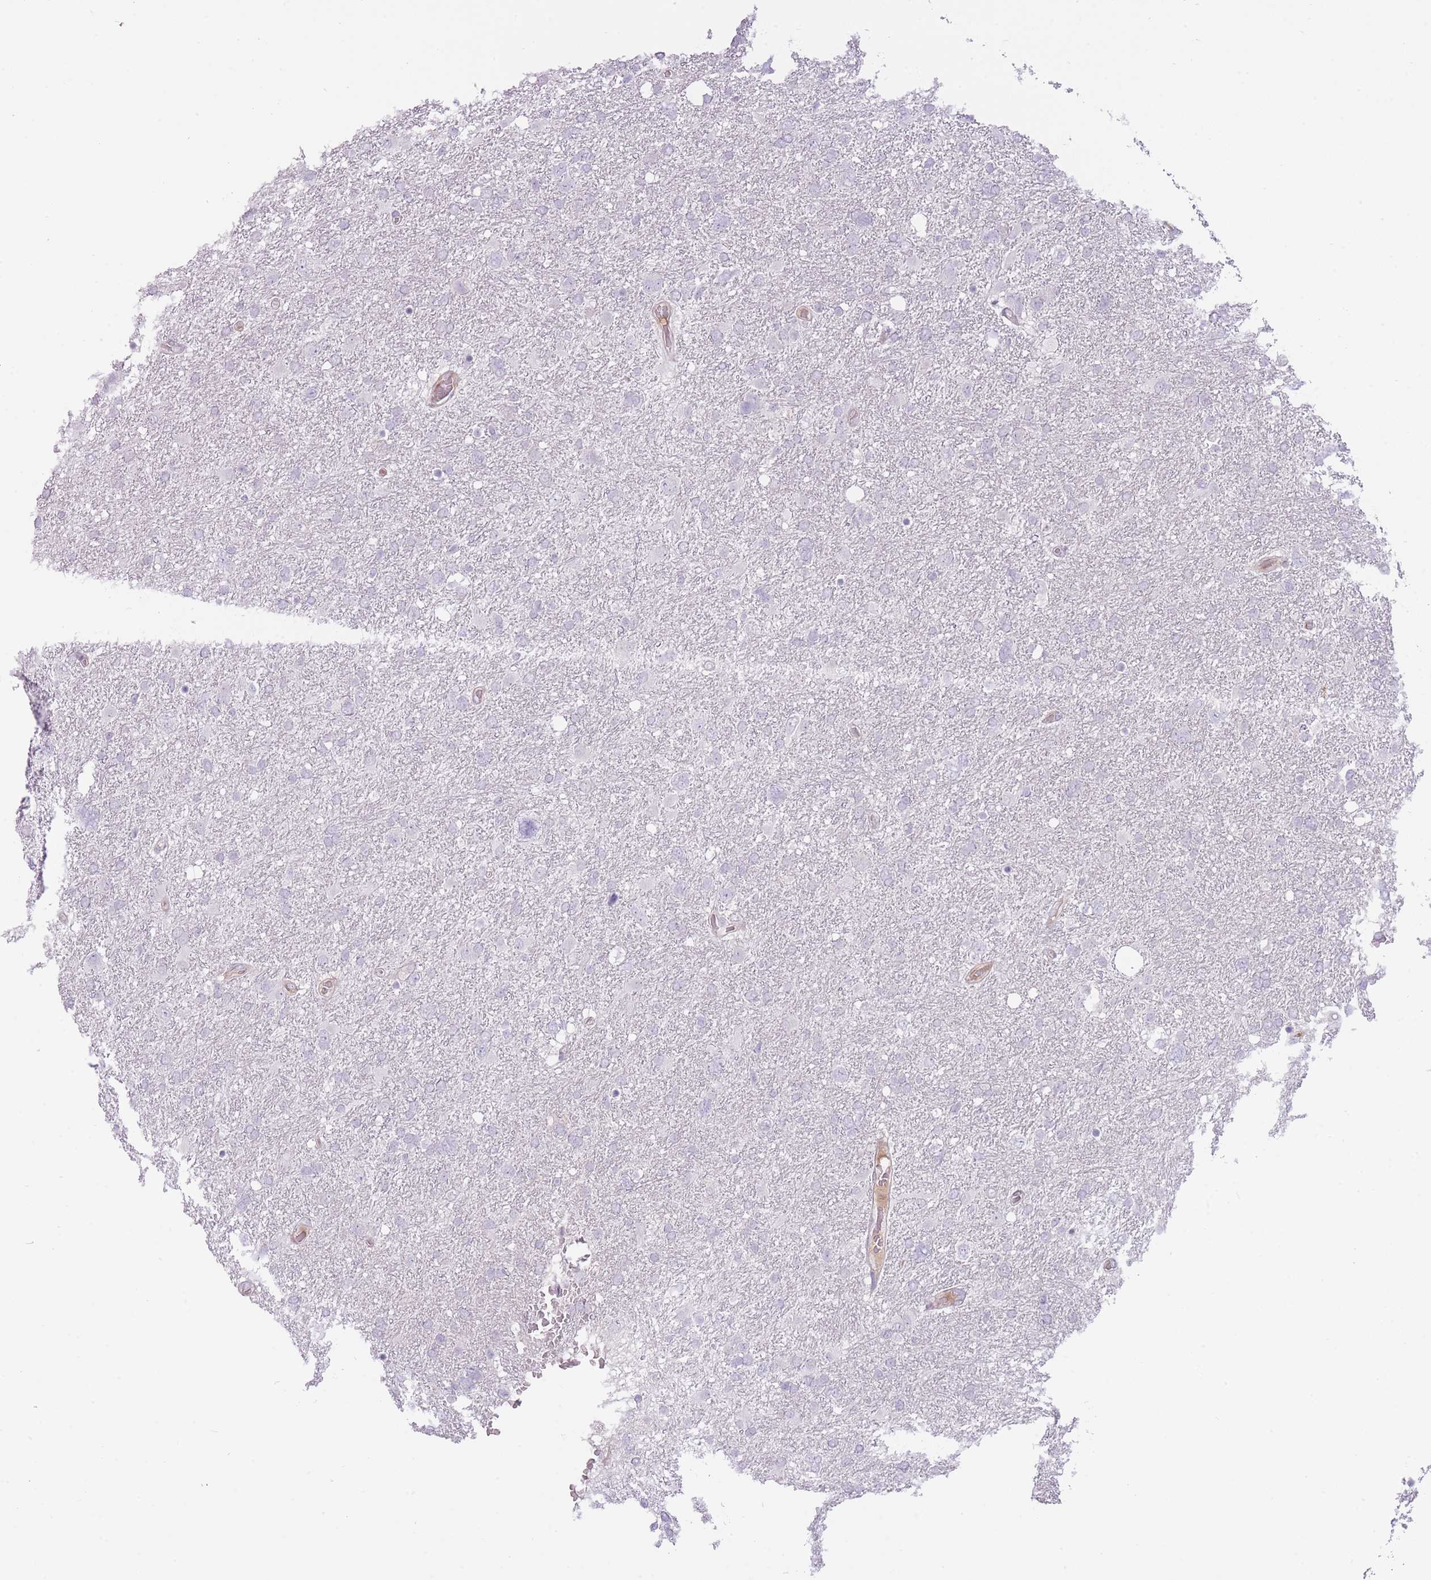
{"staining": {"intensity": "negative", "quantity": "none", "location": "none"}, "tissue": "glioma", "cell_type": "Tumor cells", "image_type": "cancer", "snomed": [{"axis": "morphology", "description": "Glioma, malignant, High grade"}, {"axis": "topography", "description": "Brain"}], "caption": "An image of human glioma is negative for staining in tumor cells. (DAB (3,3'-diaminobenzidine) IHC visualized using brightfield microscopy, high magnification).", "gene": "PGRMC2", "patient": {"sex": "male", "age": 61}}